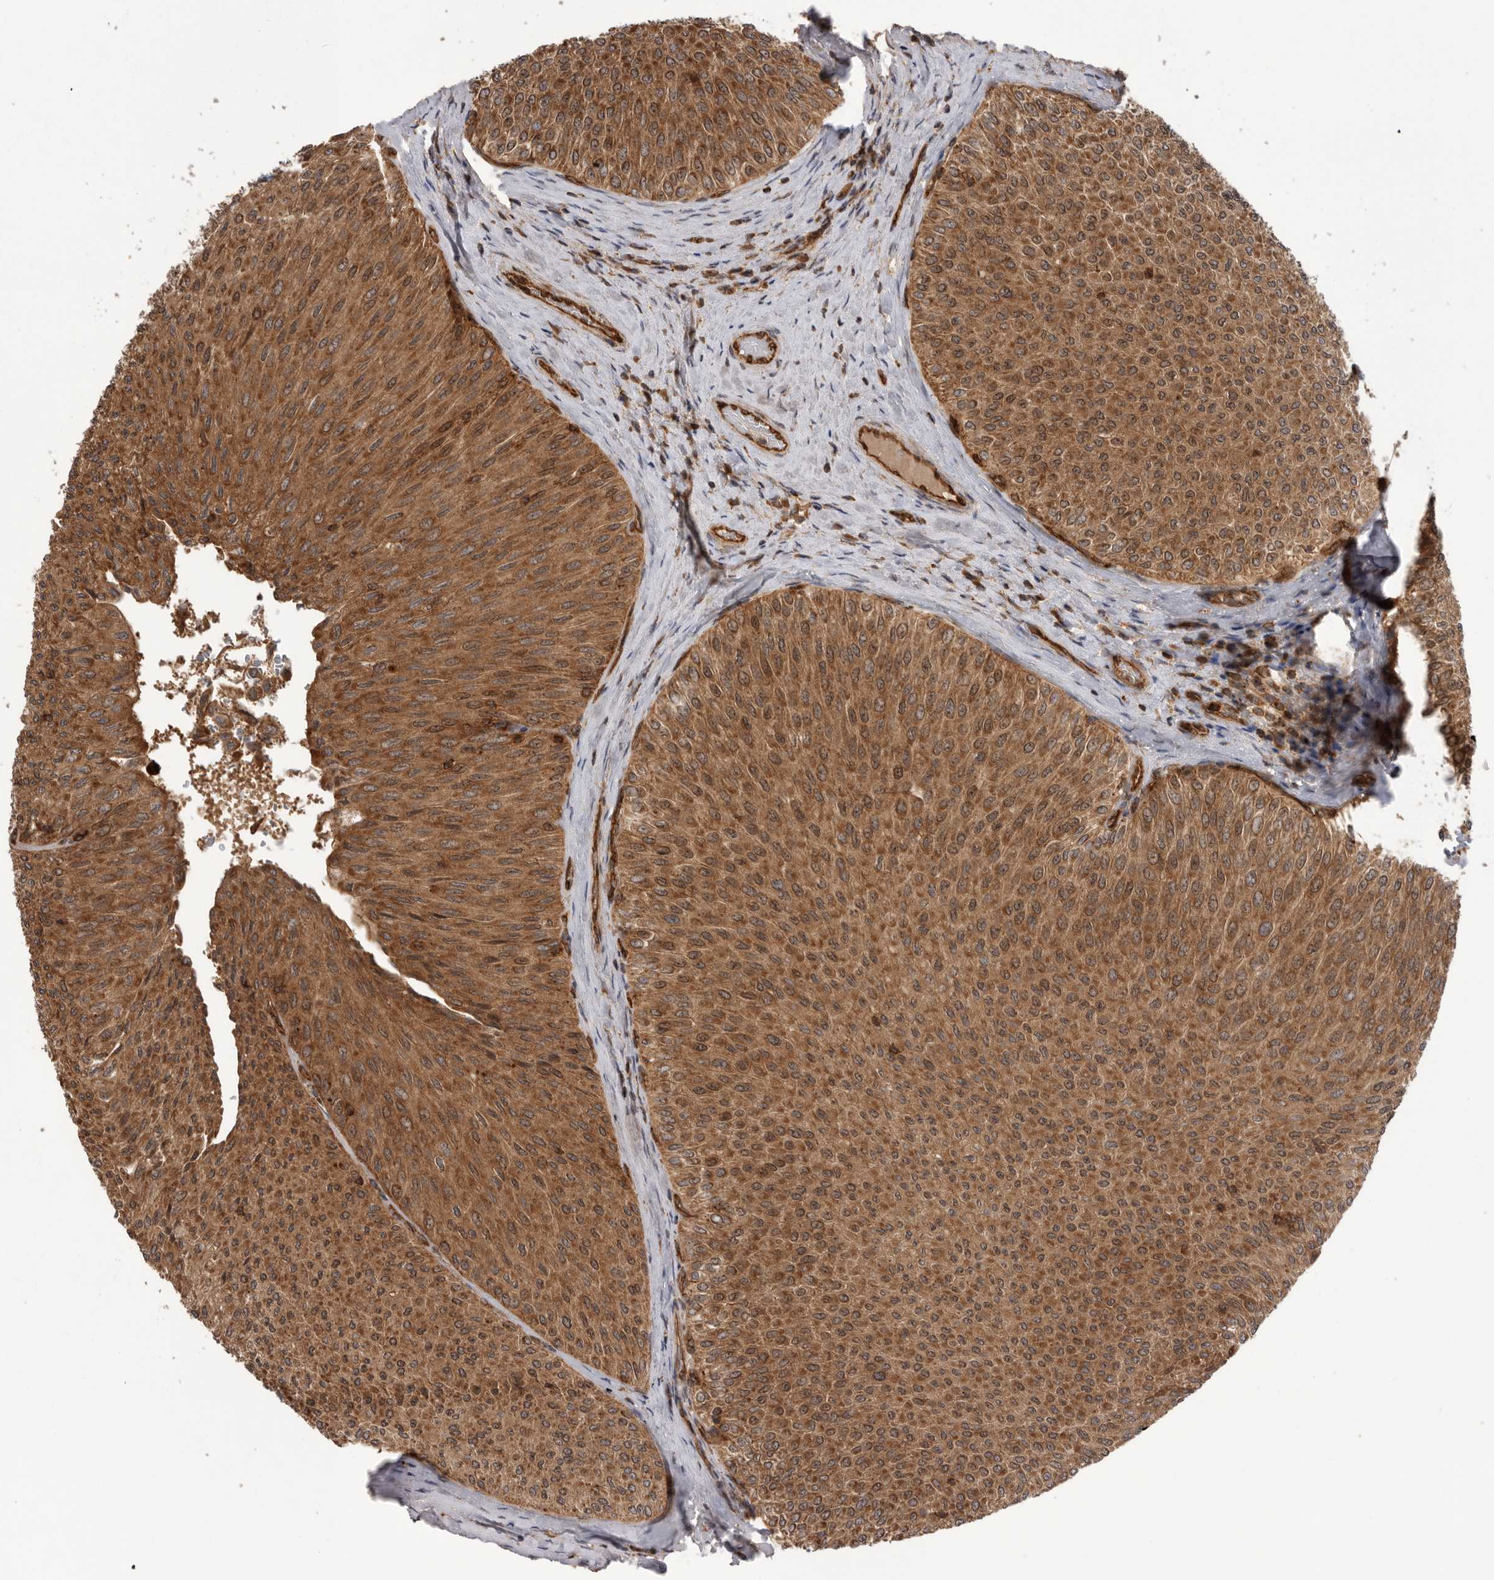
{"staining": {"intensity": "moderate", "quantity": ">75%", "location": "cytoplasmic/membranous,nuclear"}, "tissue": "urothelial cancer", "cell_type": "Tumor cells", "image_type": "cancer", "snomed": [{"axis": "morphology", "description": "Urothelial carcinoma, Low grade"}, {"axis": "topography", "description": "Urinary bladder"}], "caption": "A high-resolution image shows IHC staining of low-grade urothelial carcinoma, which shows moderate cytoplasmic/membranous and nuclear staining in about >75% of tumor cells. The protein is stained brown, and the nuclei are stained in blue (DAB IHC with brightfield microscopy, high magnification).", "gene": "DHDDS", "patient": {"sex": "male", "age": 78}}